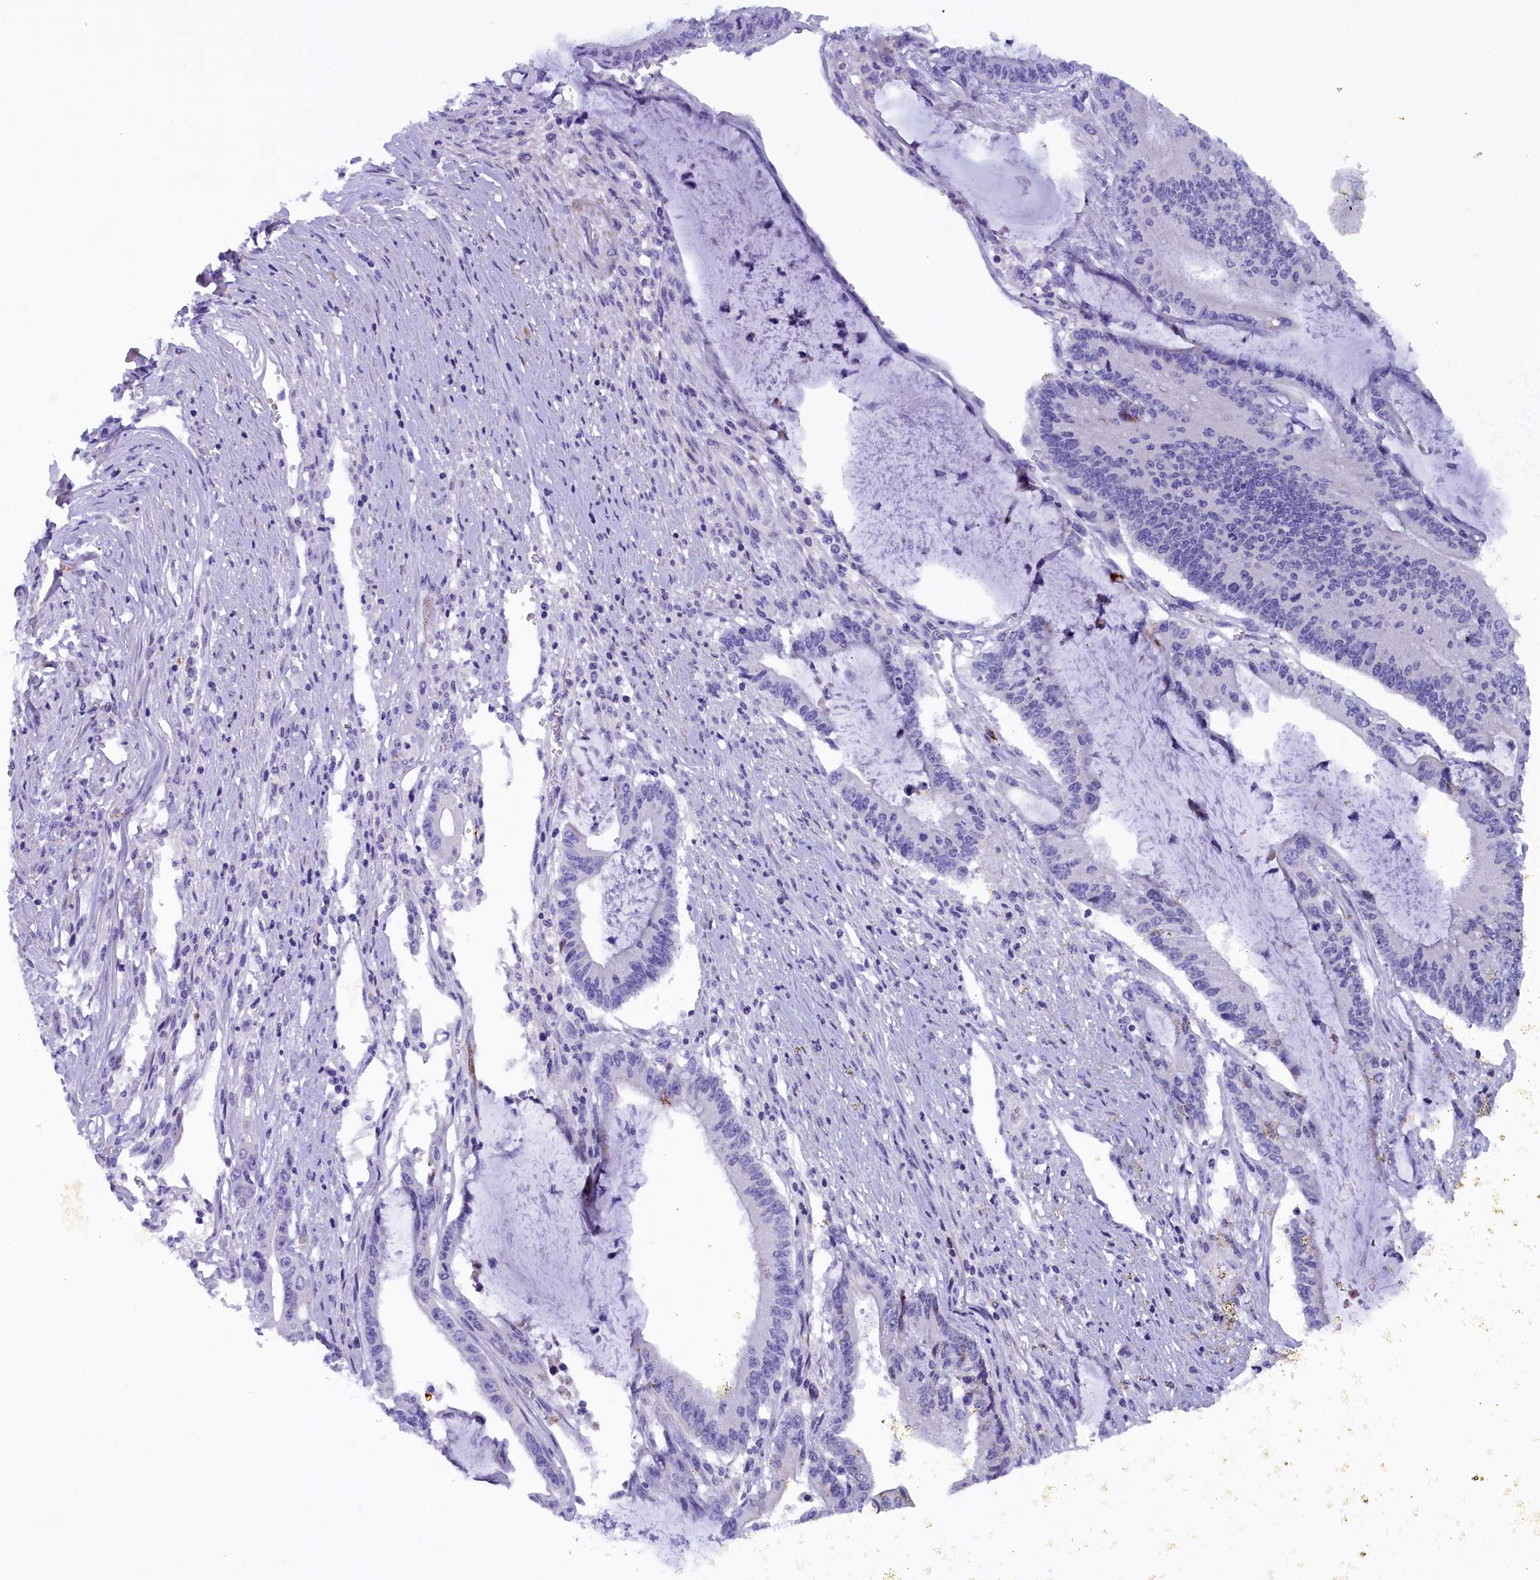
{"staining": {"intensity": "negative", "quantity": "none", "location": "none"}, "tissue": "pancreatic cancer", "cell_type": "Tumor cells", "image_type": "cancer", "snomed": [{"axis": "morphology", "description": "Adenocarcinoma, NOS"}, {"axis": "topography", "description": "Pancreas"}], "caption": "Immunohistochemistry histopathology image of neoplastic tissue: human pancreatic cancer (adenocarcinoma) stained with DAB displays no significant protein staining in tumor cells.", "gene": "RTTN", "patient": {"sex": "female", "age": 50}}